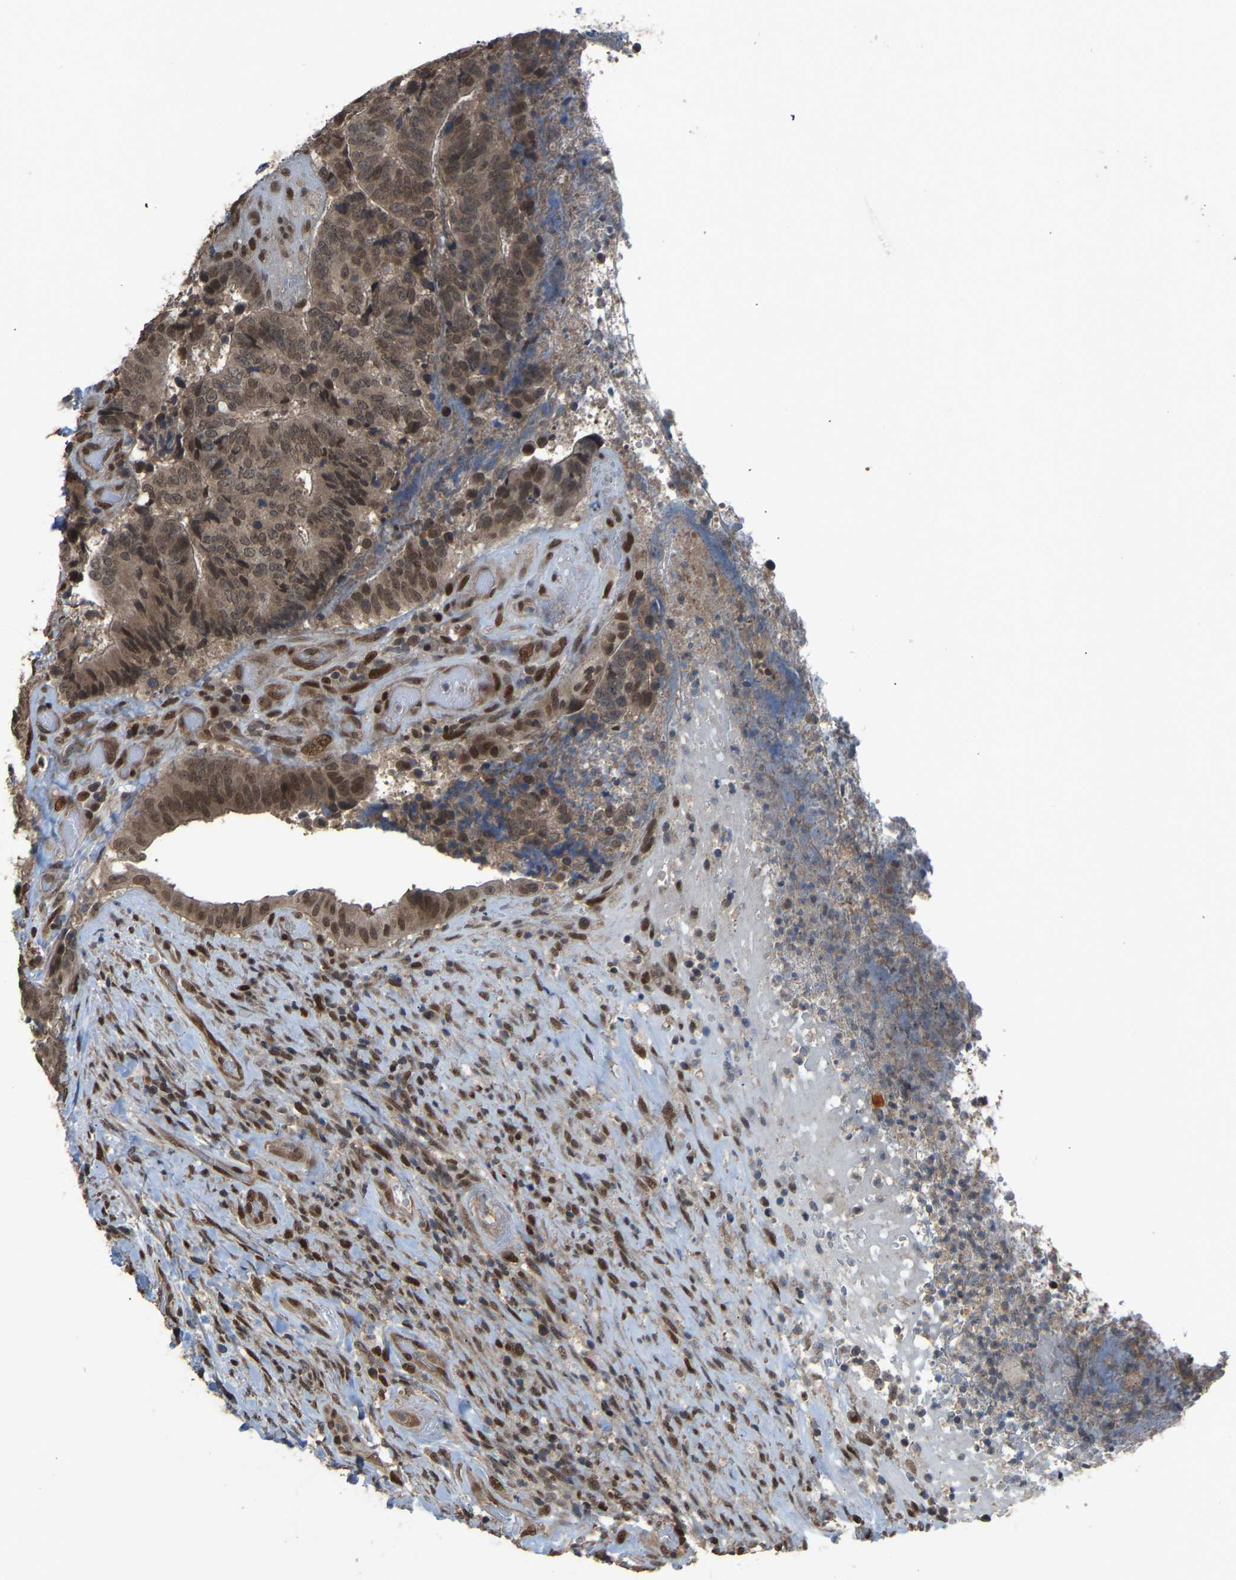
{"staining": {"intensity": "moderate", "quantity": ">75%", "location": "cytoplasmic/membranous,nuclear"}, "tissue": "colorectal cancer", "cell_type": "Tumor cells", "image_type": "cancer", "snomed": [{"axis": "morphology", "description": "Adenocarcinoma, NOS"}, {"axis": "topography", "description": "Rectum"}], "caption": "Moderate cytoplasmic/membranous and nuclear protein staining is seen in approximately >75% of tumor cells in adenocarcinoma (colorectal).", "gene": "KPNA6", "patient": {"sex": "male", "age": 72}}